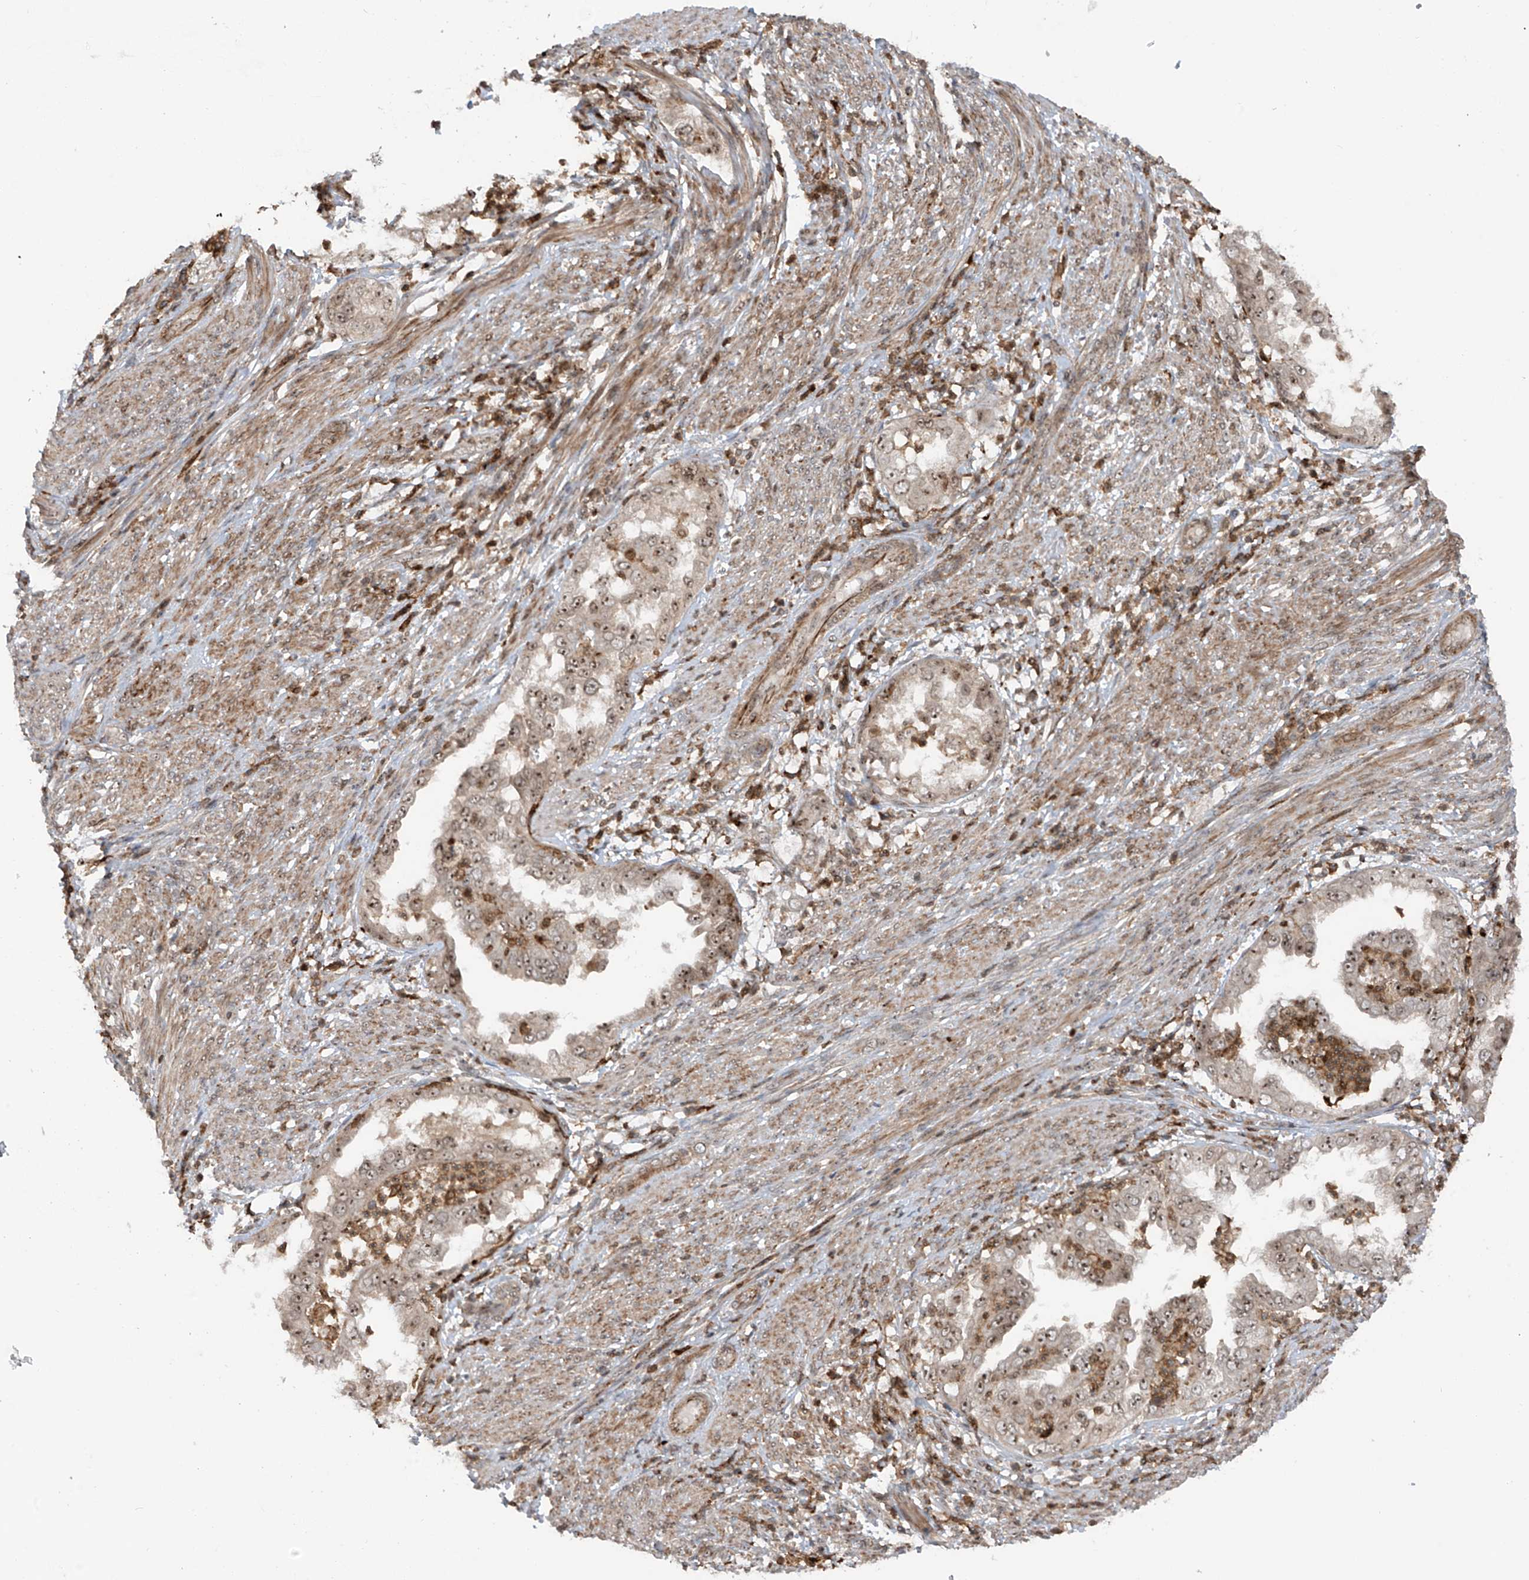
{"staining": {"intensity": "moderate", "quantity": ">75%", "location": "nuclear"}, "tissue": "endometrial cancer", "cell_type": "Tumor cells", "image_type": "cancer", "snomed": [{"axis": "morphology", "description": "Adenocarcinoma, NOS"}, {"axis": "topography", "description": "Endometrium"}], "caption": "Immunohistochemical staining of endometrial cancer displays medium levels of moderate nuclear positivity in approximately >75% of tumor cells. (DAB IHC, brown staining for protein, blue staining for nuclei).", "gene": "REPIN1", "patient": {"sex": "female", "age": 85}}